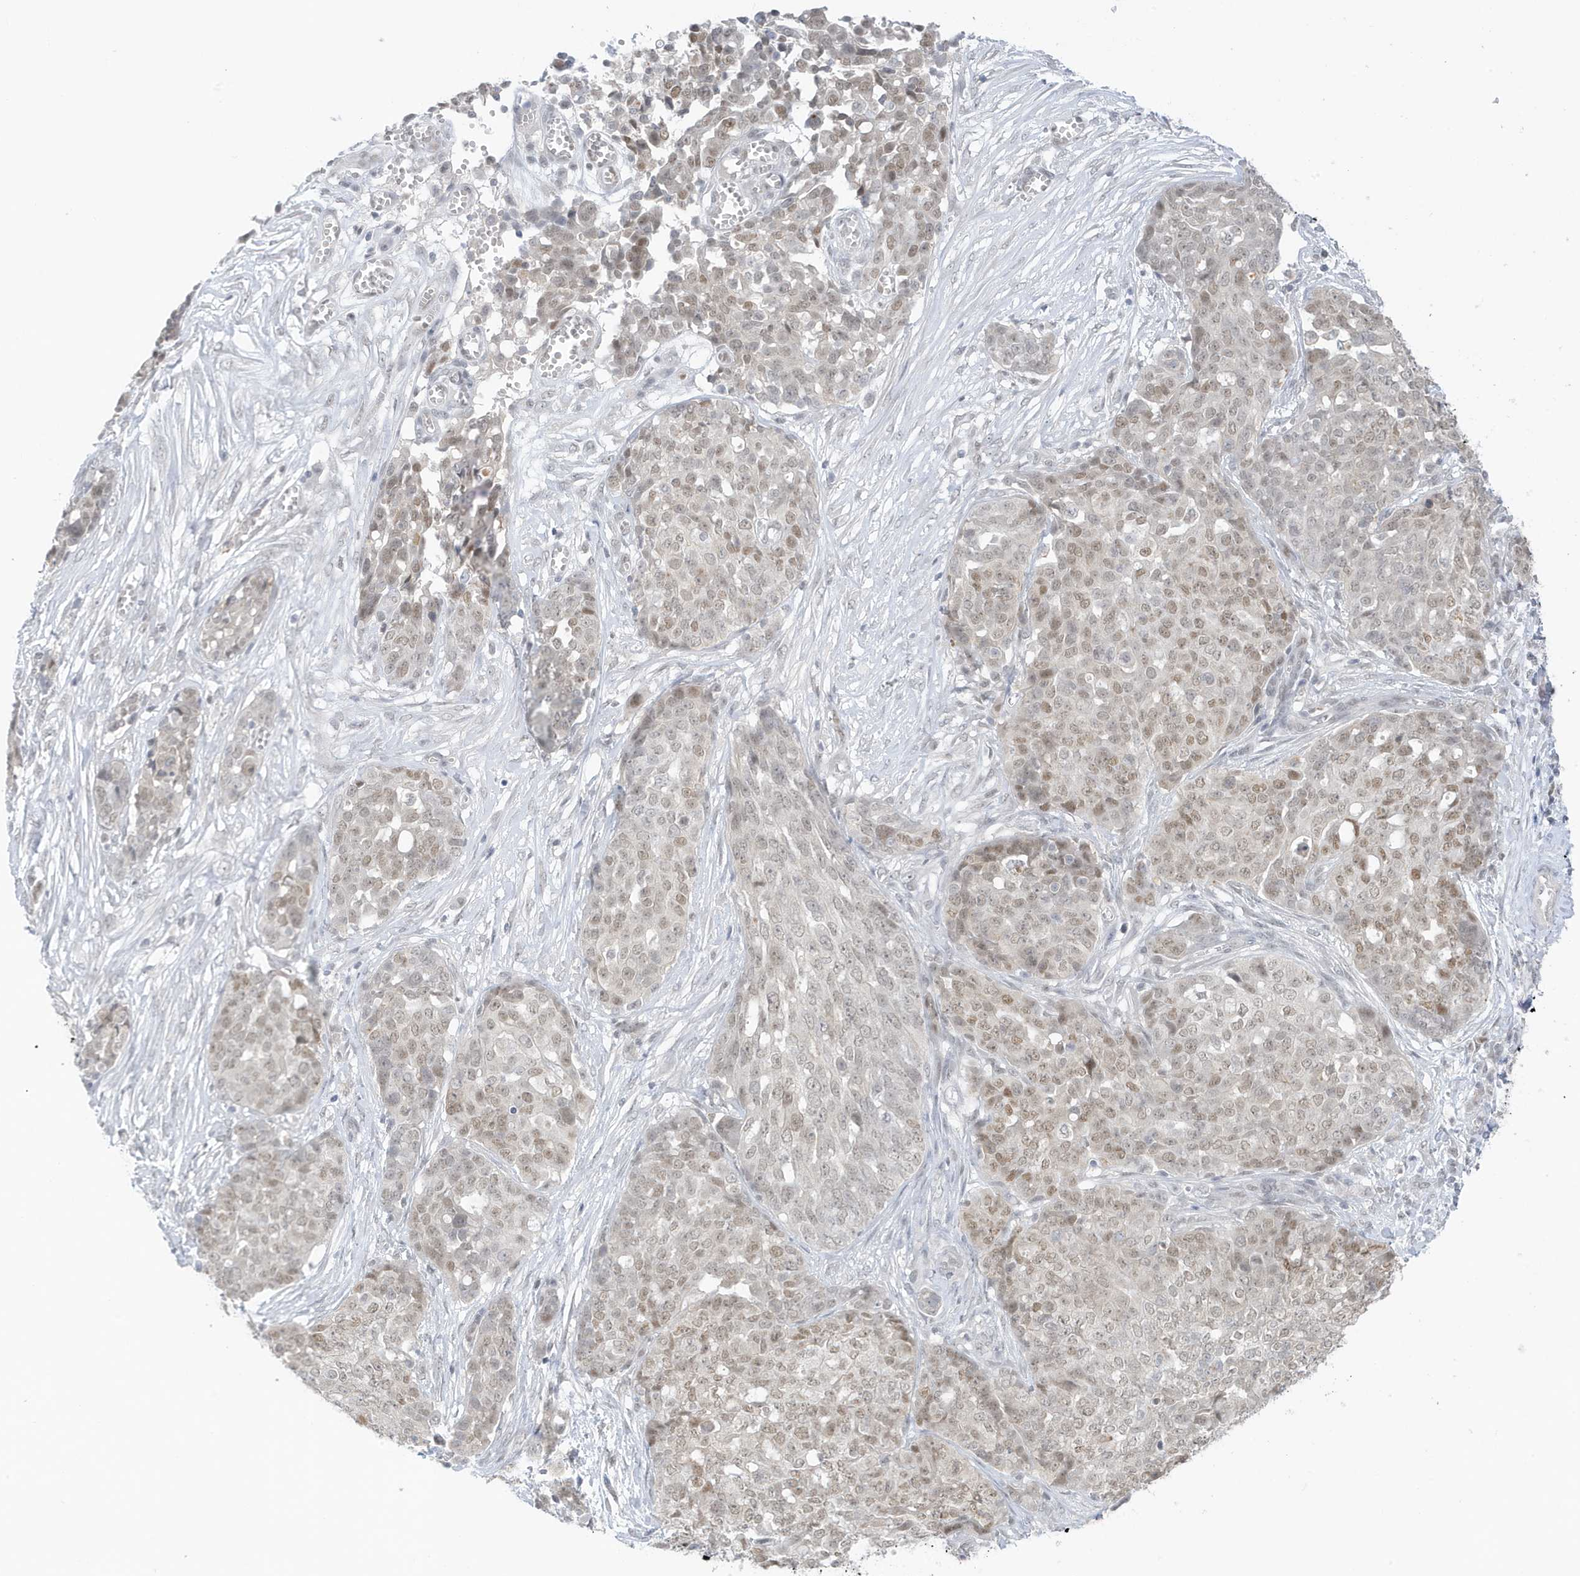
{"staining": {"intensity": "moderate", "quantity": "<25%", "location": "nuclear"}, "tissue": "ovarian cancer", "cell_type": "Tumor cells", "image_type": "cancer", "snomed": [{"axis": "morphology", "description": "Cystadenocarcinoma, serous, NOS"}, {"axis": "topography", "description": "Soft tissue"}, {"axis": "topography", "description": "Ovary"}], "caption": "Human ovarian cancer (serous cystadenocarcinoma) stained with a brown dye displays moderate nuclear positive staining in about <25% of tumor cells.", "gene": "MSL3", "patient": {"sex": "female", "age": 57}}